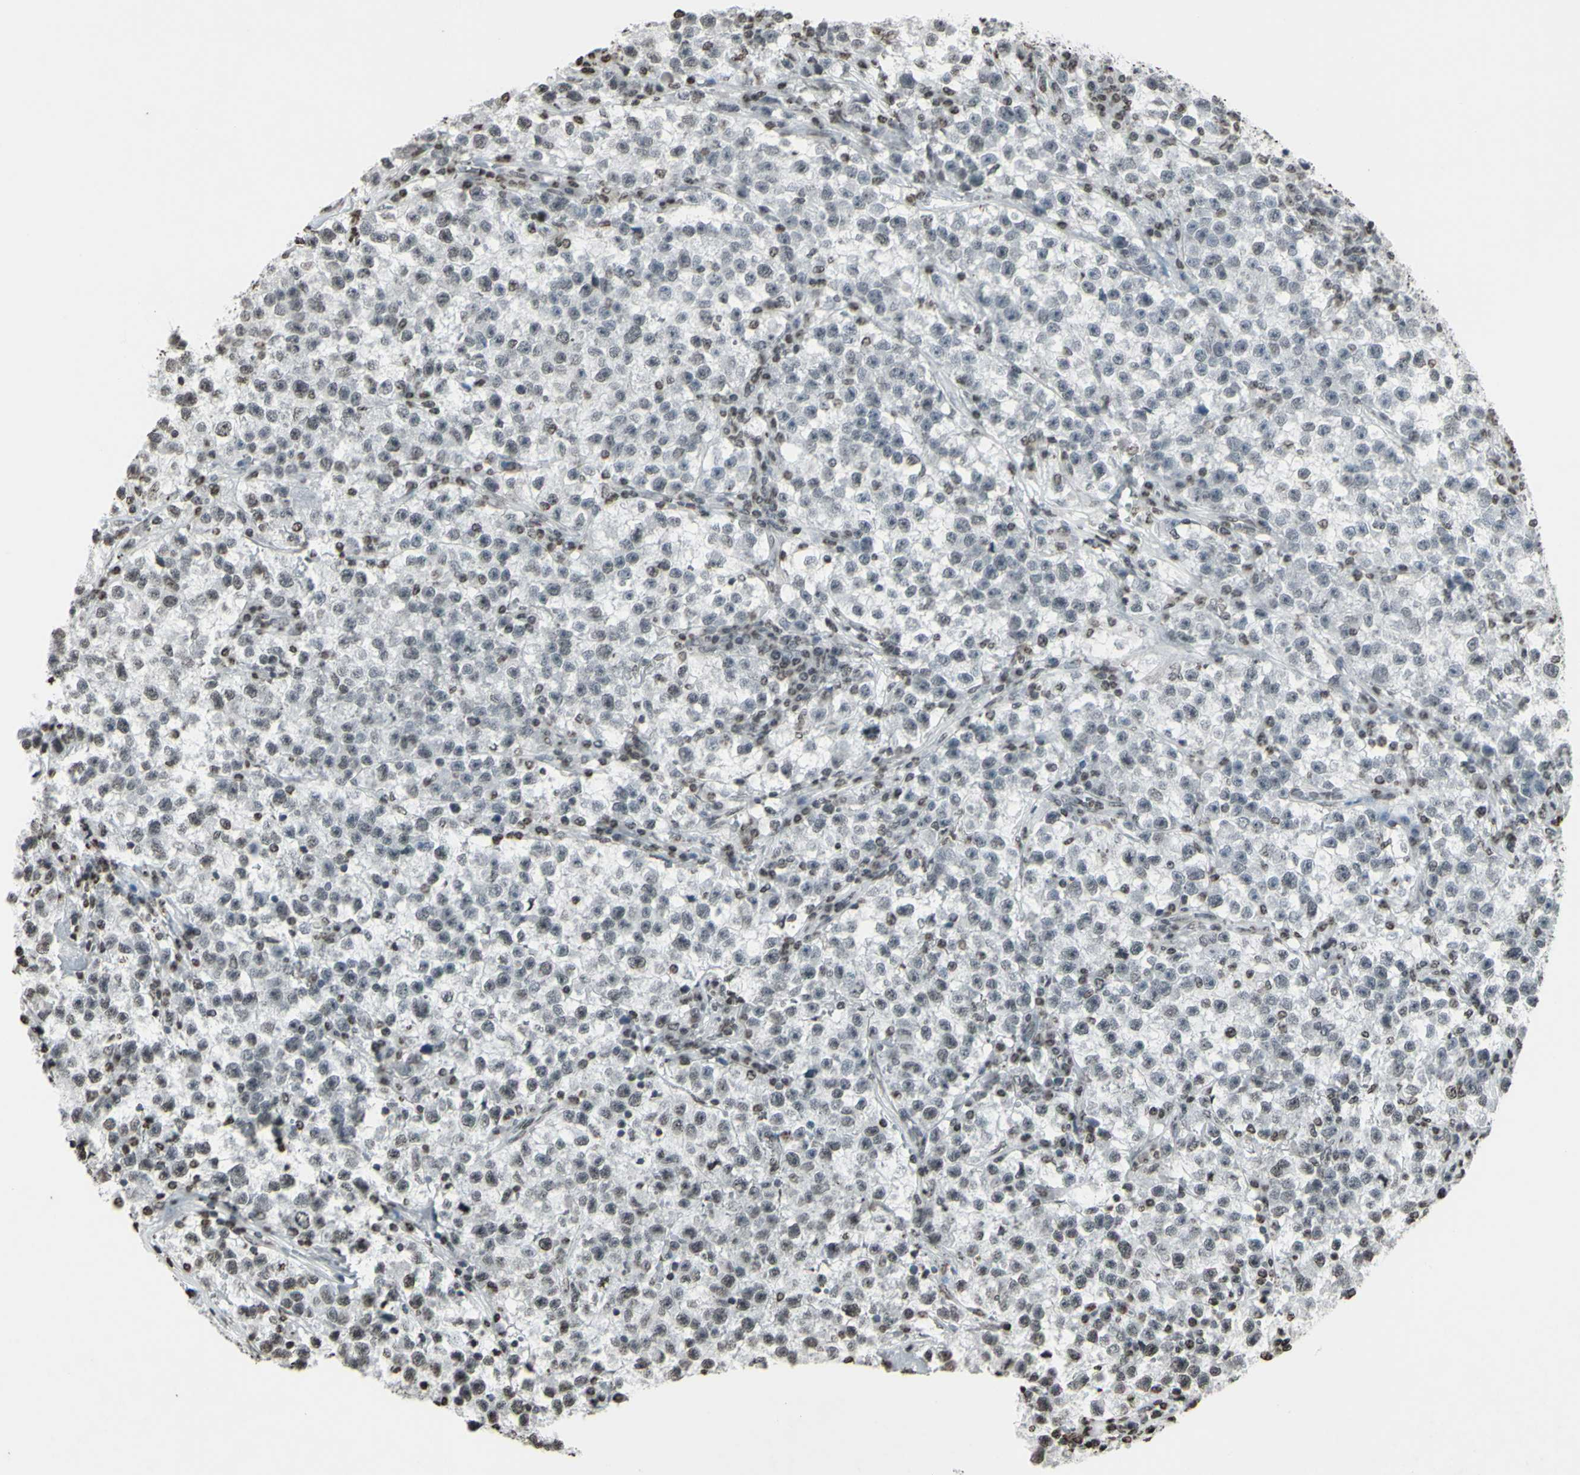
{"staining": {"intensity": "negative", "quantity": "none", "location": "none"}, "tissue": "testis cancer", "cell_type": "Tumor cells", "image_type": "cancer", "snomed": [{"axis": "morphology", "description": "Seminoma, NOS"}, {"axis": "topography", "description": "Testis"}], "caption": "The histopathology image reveals no significant expression in tumor cells of testis cancer (seminoma).", "gene": "CD79B", "patient": {"sex": "male", "age": 22}}